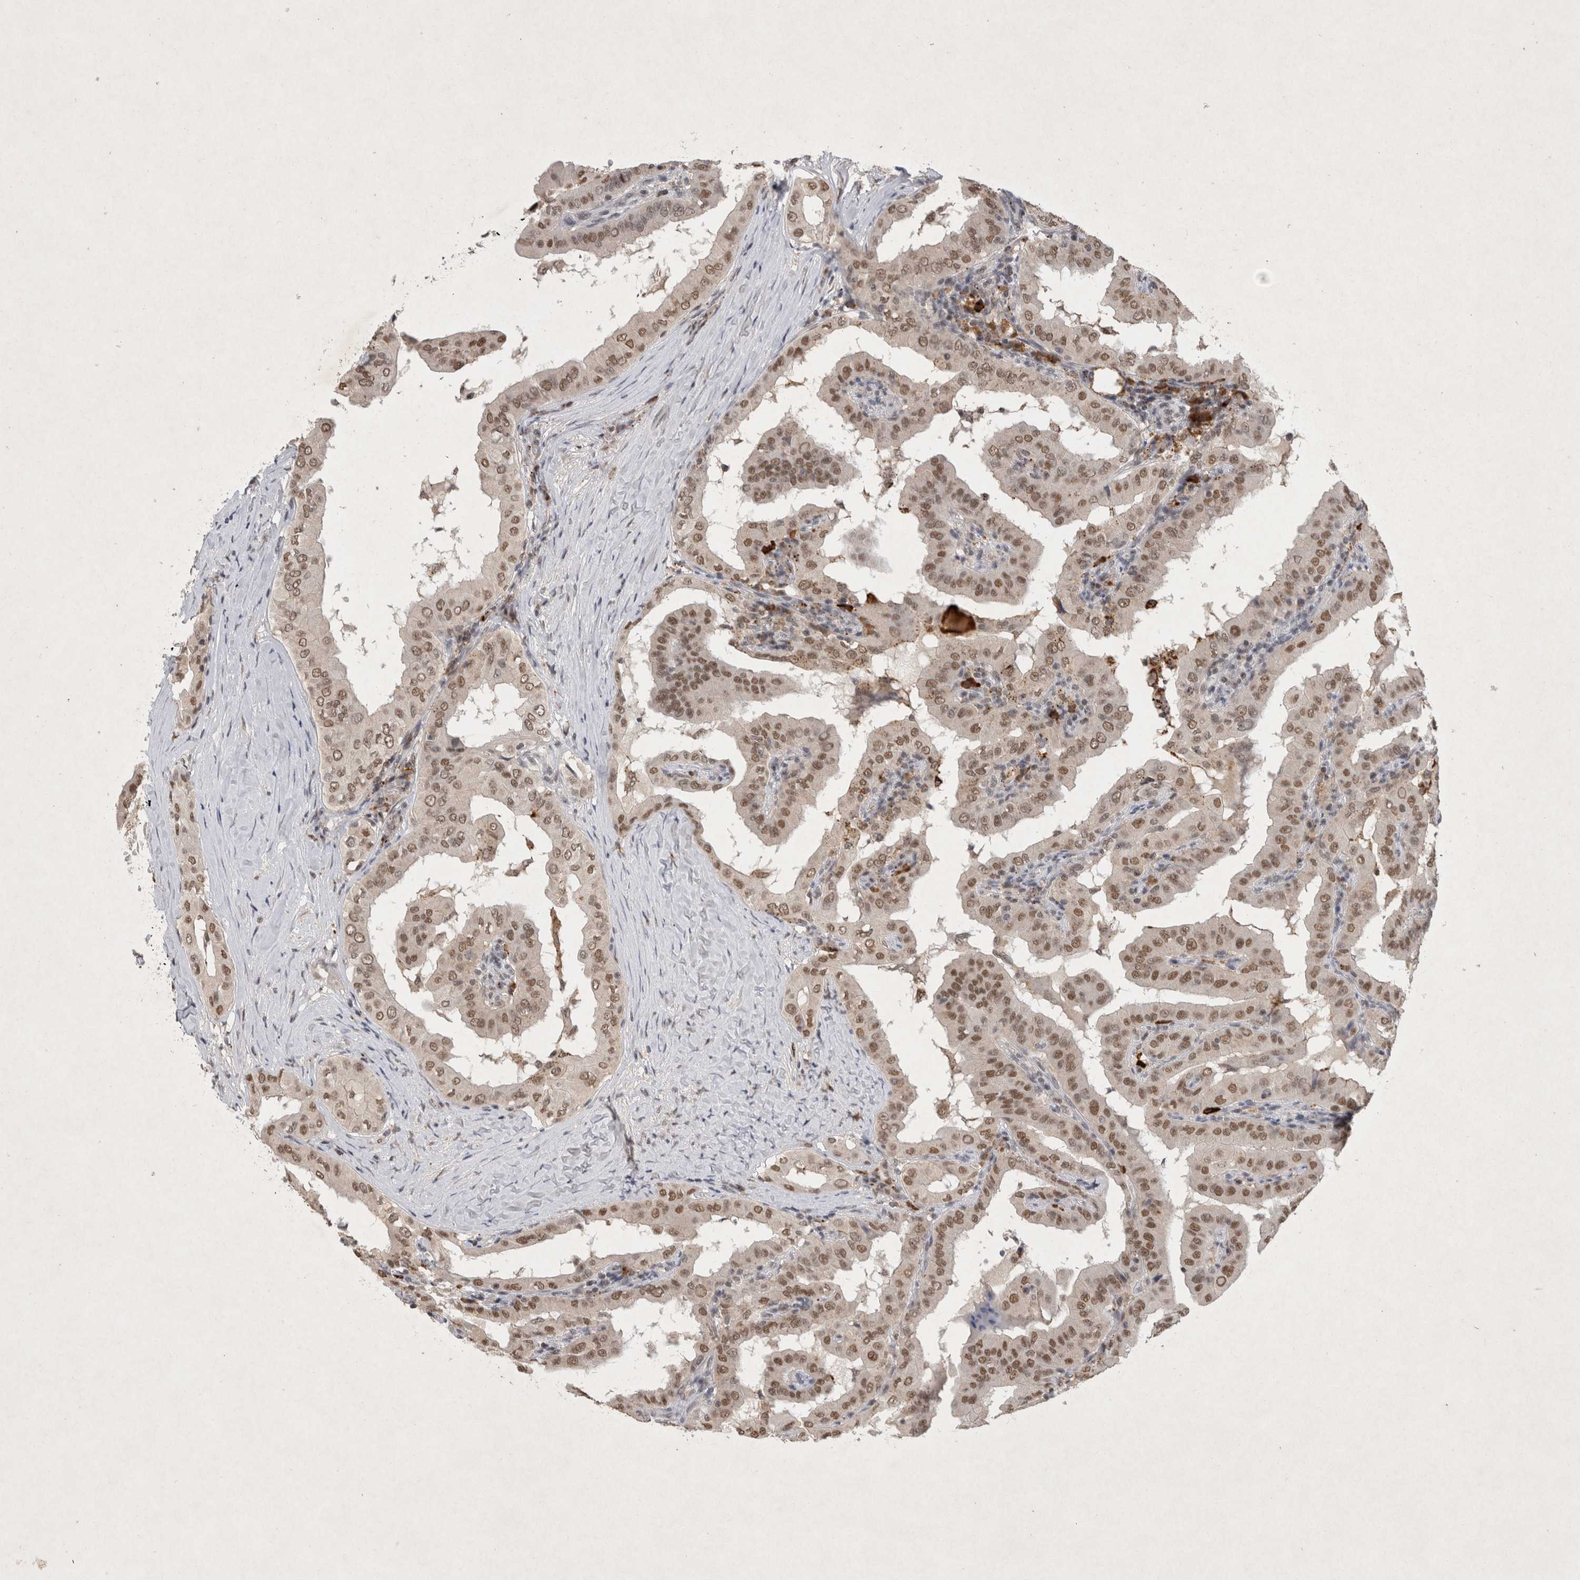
{"staining": {"intensity": "moderate", "quantity": ">75%", "location": "nuclear"}, "tissue": "thyroid cancer", "cell_type": "Tumor cells", "image_type": "cancer", "snomed": [{"axis": "morphology", "description": "Papillary adenocarcinoma, NOS"}, {"axis": "topography", "description": "Thyroid gland"}], "caption": "Brown immunohistochemical staining in human thyroid cancer reveals moderate nuclear expression in about >75% of tumor cells.", "gene": "XRCC5", "patient": {"sex": "male", "age": 33}}